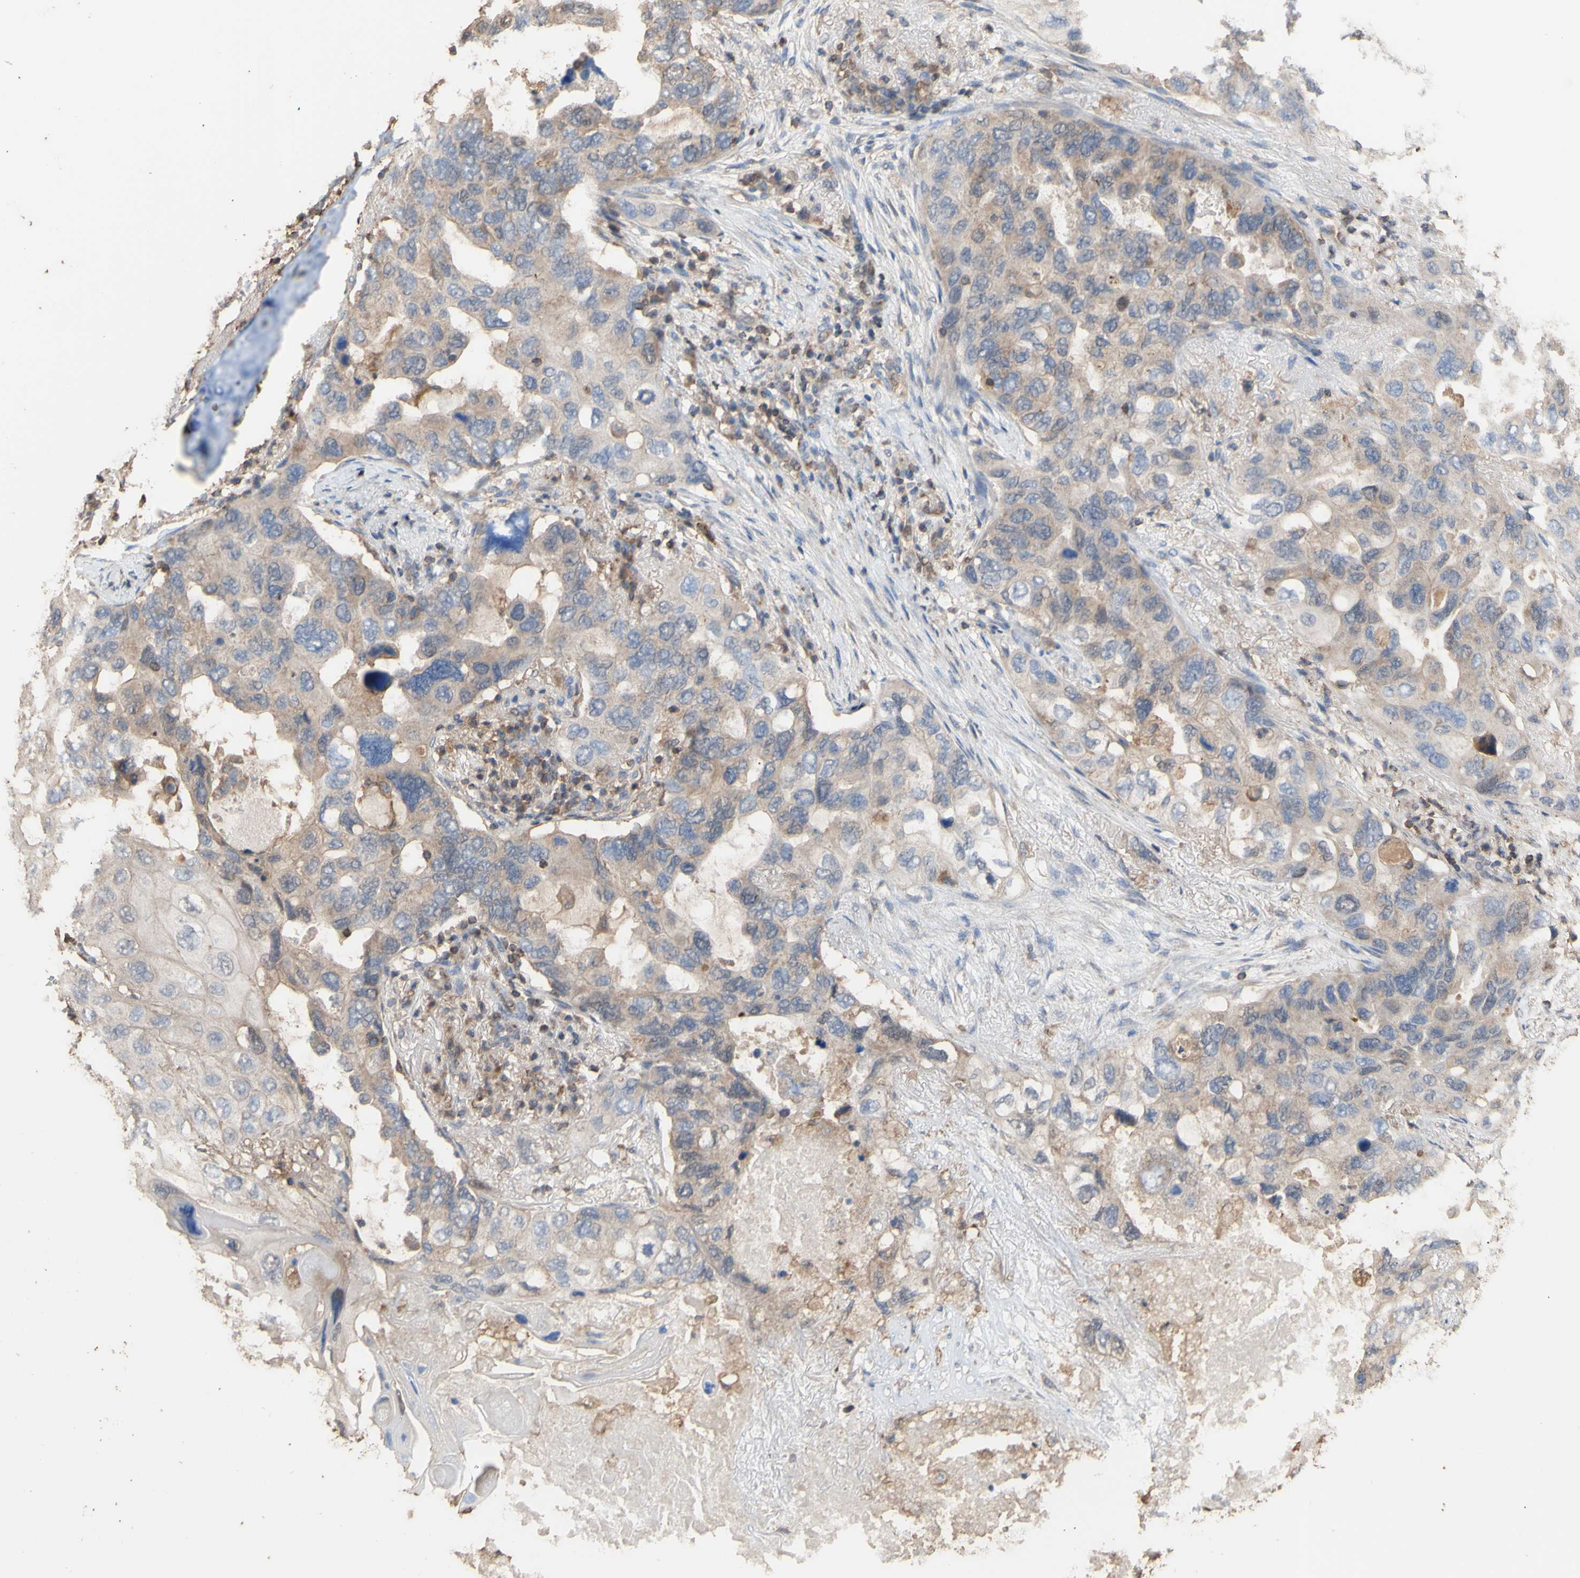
{"staining": {"intensity": "weak", "quantity": ">75%", "location": "cytoplasmic/membranous"}, "tissue": "lung cancer", "cell_type": "Tumor cells", "image_type": "cancer", "snomed": [{"axis": "morphology", "description": "Squamous cell carcinoma, NOS"}, {"axis": "topography", "description": "Lung"}], "caption": "Immunohistochemistry (IHC) of human squamous cell carcinoma (lung) displays low levels of weak cytoplasmic/membranous positivity in about >75% of tumor cells.", "gene": "ALDH9A1", "patient": {"sex": "female", "age": 73}}